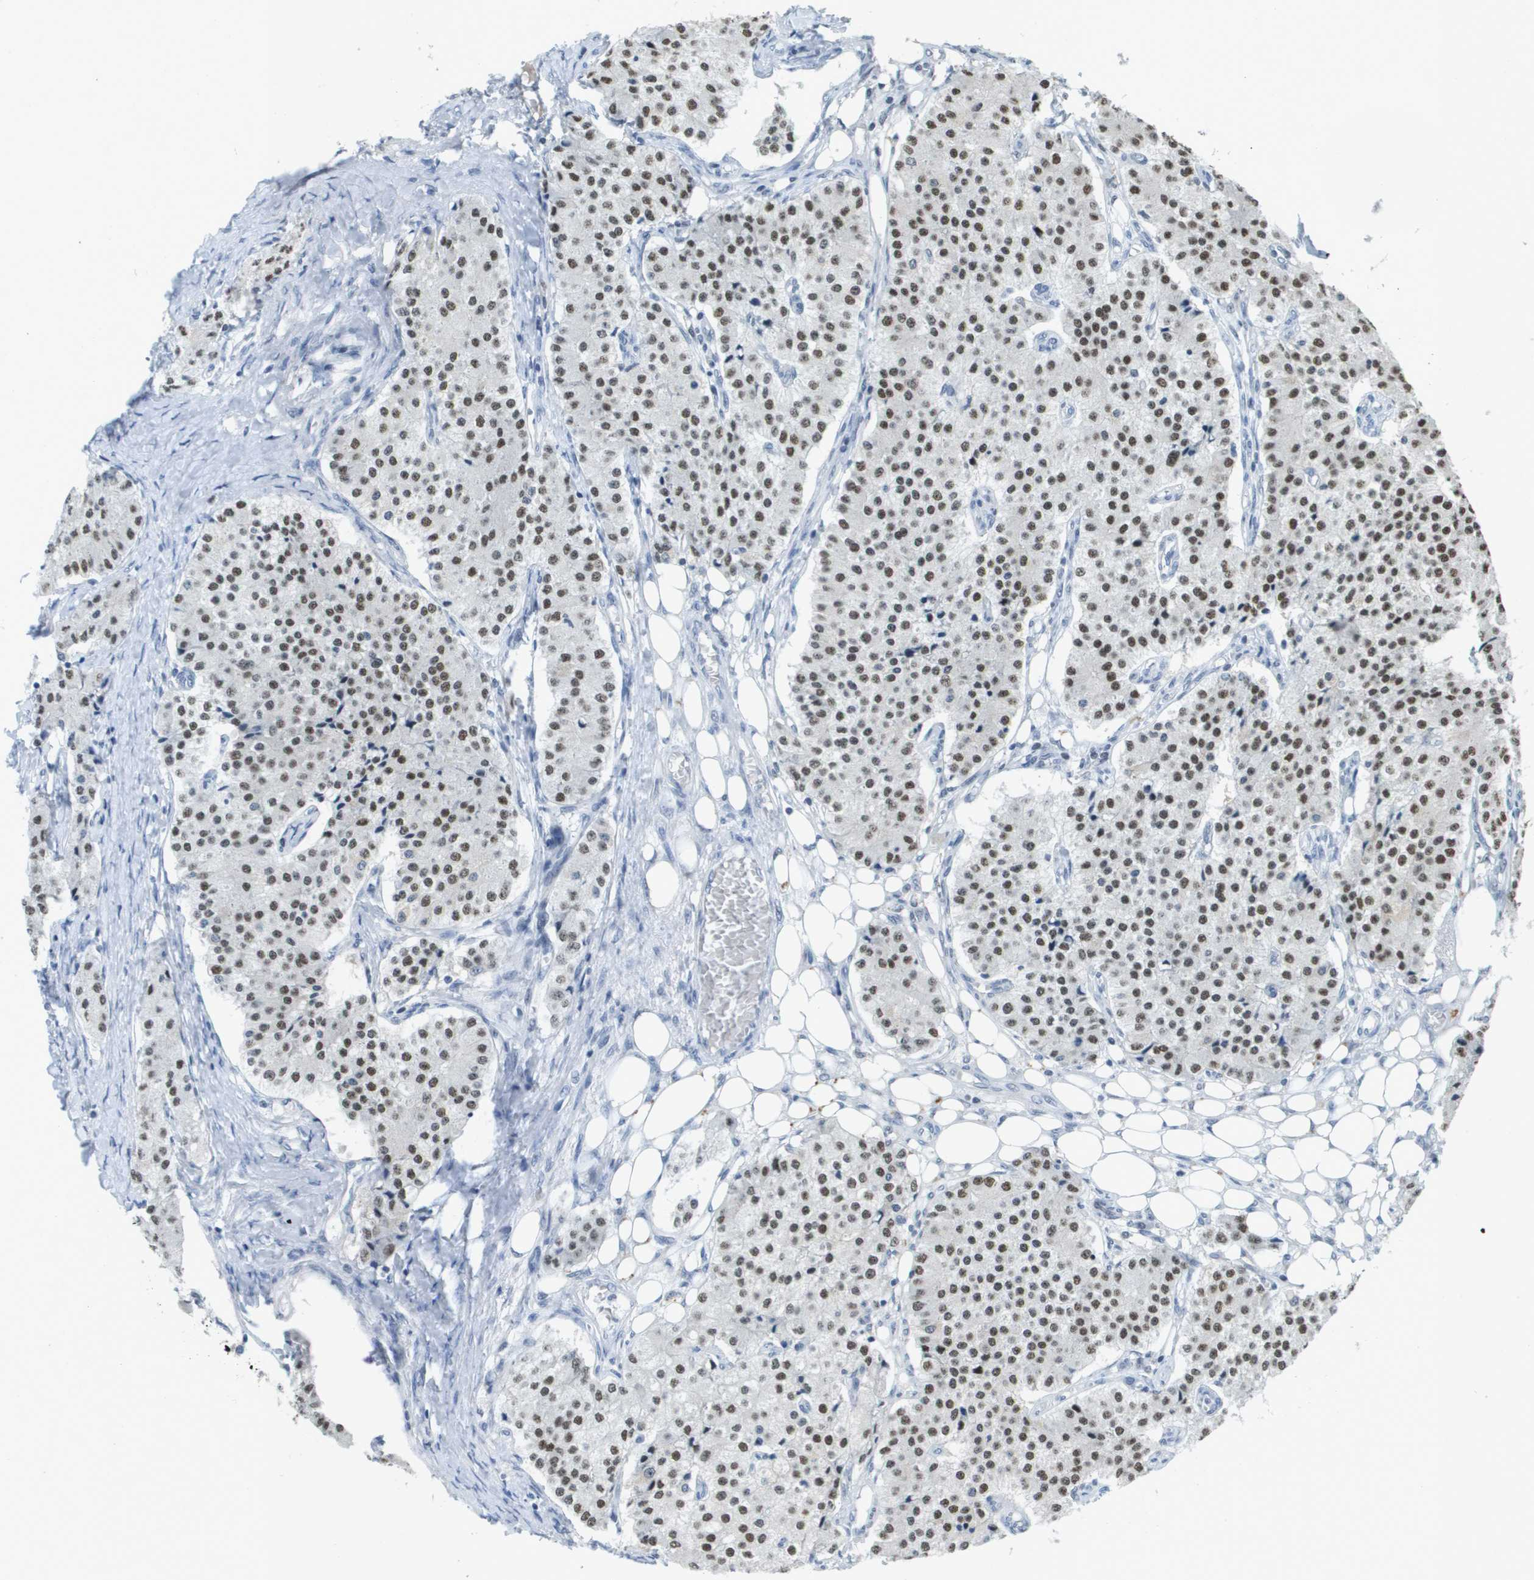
{"staining": {"intensity": "moderate", "quantity": ">75%", "location": "nuclear"}, "tissue": "carcinoid", "cell_type": "Tumor cells", "image_type": "cancer", "snomed": [{"axis": "morphology", "description": "Carcinoid, malignant, NOS"}, {"axis": "topography", "description": "Colon"}], "caption": "Immunohistochemical staining of human malignant carcinoid exhibits medium levels of moderate nuclear positivity in about >75% of tumor cells.", "gene": "TP53RK", "patient": {"sex": "female", "age": 52}}